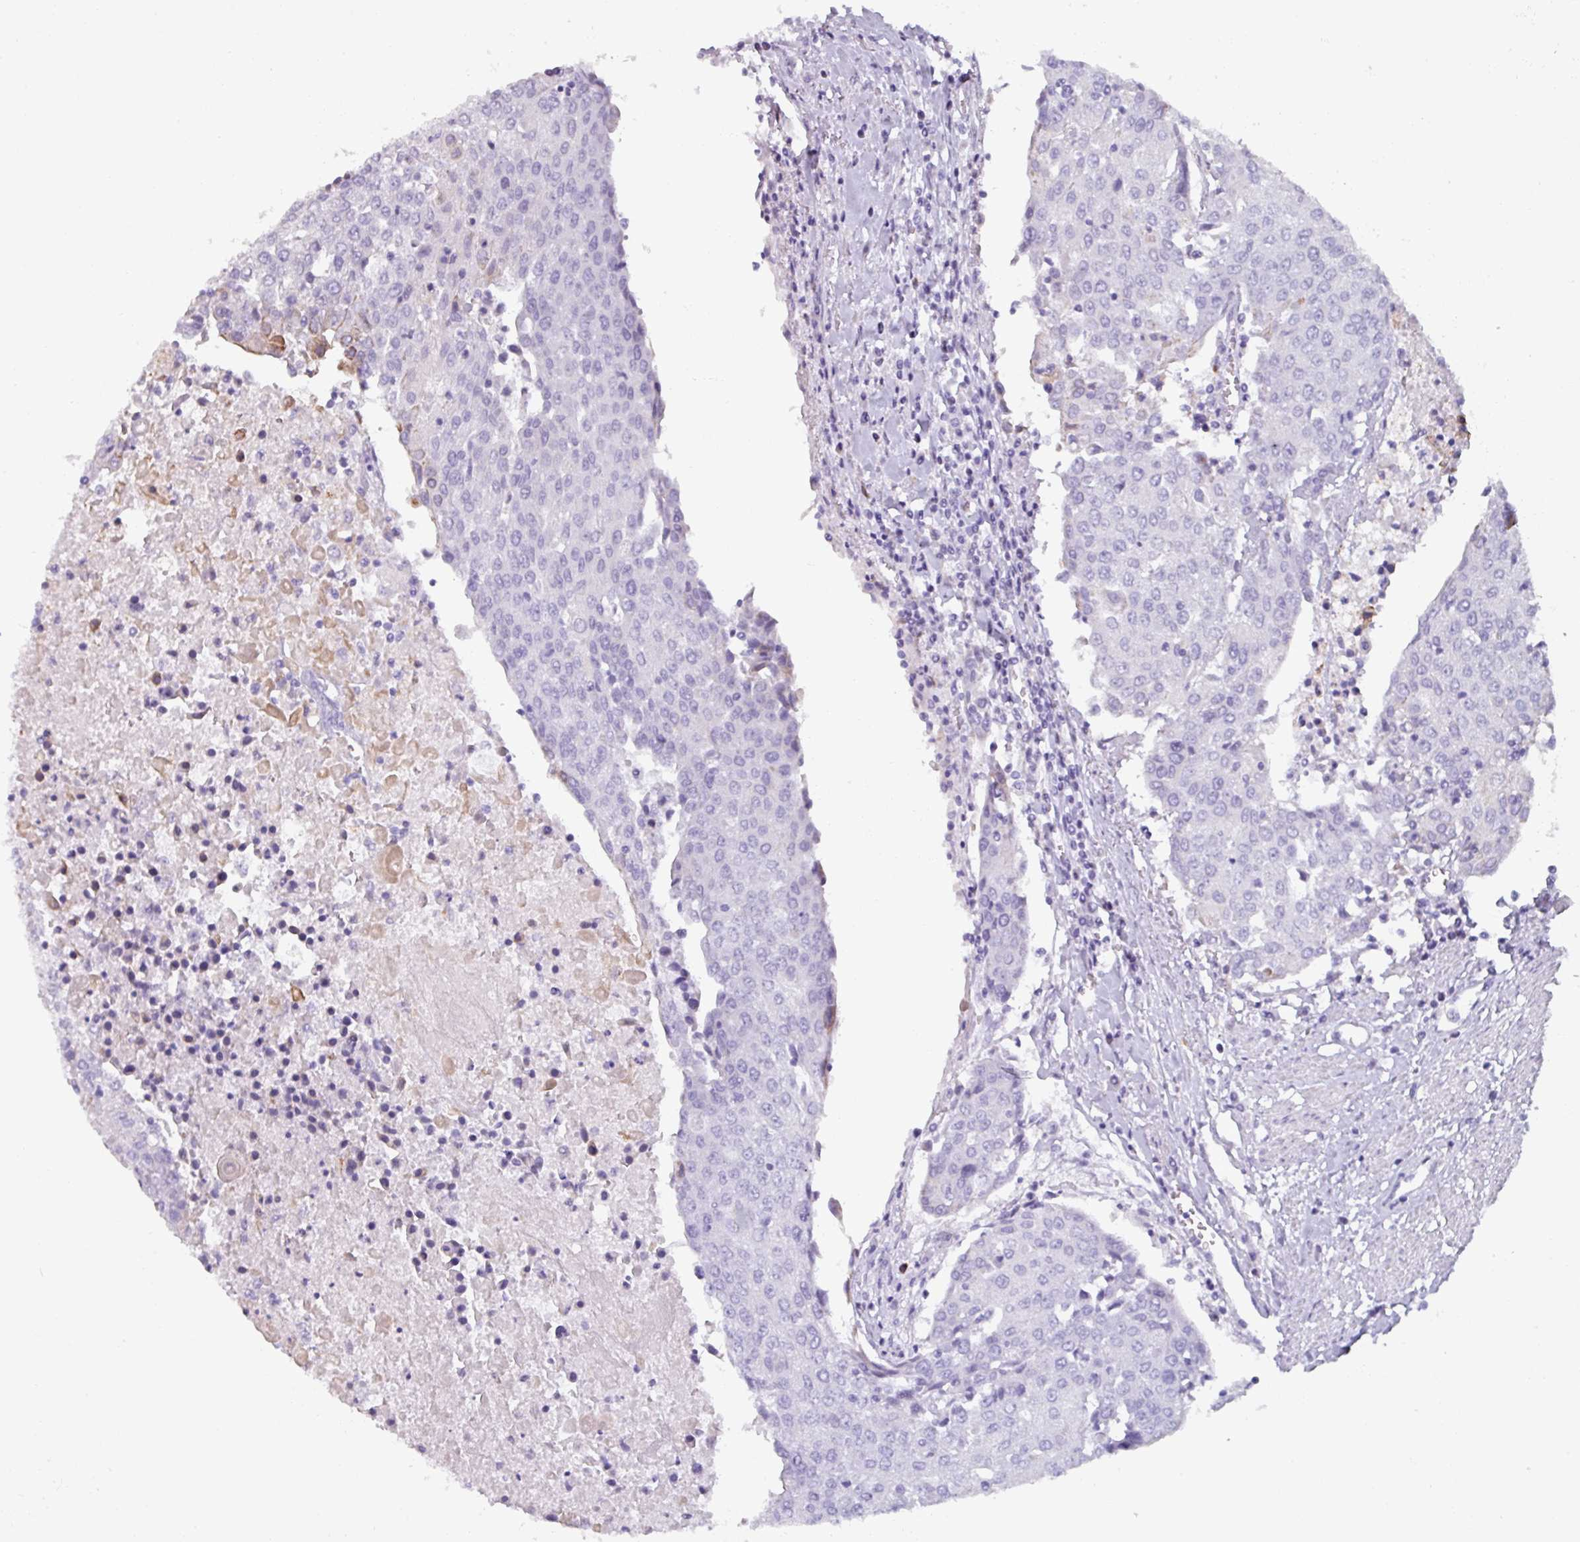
{"staining": {"intensity": "weak", "quantity": "<25%", "location": "cytoplasmic/membranous"}, "tissue": "urothelial cancer", "cell_type": "Tumor cells", "image_type": "cancer", "snomed": [{"axis": "morphology", "description": "Urothelial carcinoma, High grade"}, {"axis": "topography", "description": "Urinary bladder"}], "caption": "This is a photomicrograph of immunohistochemistry (IHC) staining of urothelial carcinoma (high-grade), which shows no positivity in tumor cells.", "gene": "SPESP1", "patient": {"sex": "female", "age": 85}}